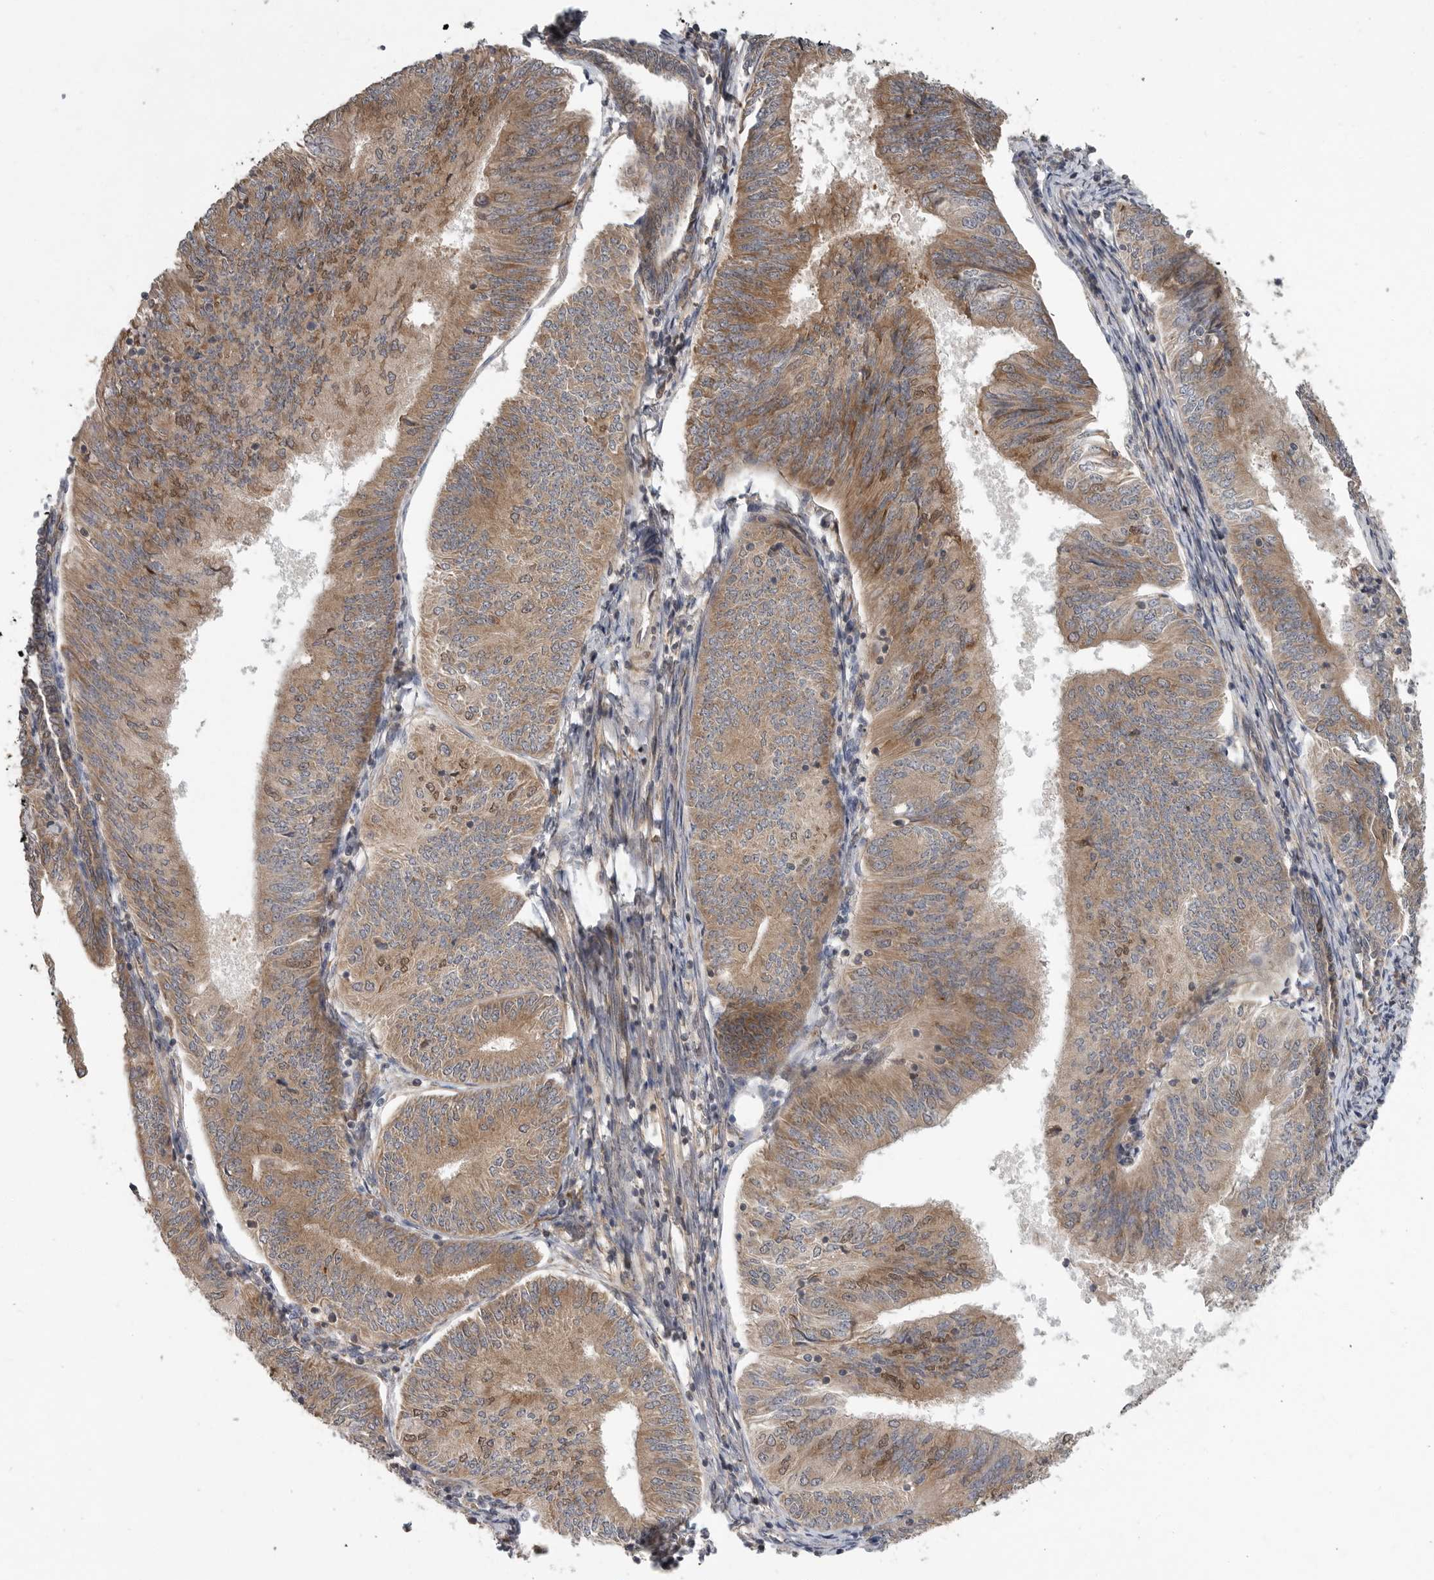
{"staining": {"intensity": "moderate", "quantity": ">75%", "location": "cytoplasmic/membranous"}, "tissue": "endometrial cancer", "cell_type": "Tumor cells", "image_type": "cancer", "snomed": [{"axis": "morphology", "description": "Adenocarcinoma, NOS"}, {"axis": "topography", "description": "Endometrium"}], "caption": "Brown immunohistochemical staining in endometrial cancer exhibits moderate cytoplasmic/membranous staining in about >75% of tumor cells.", "gene": "OSBPL9", "patient": {"sex": "female", "age": 58}}